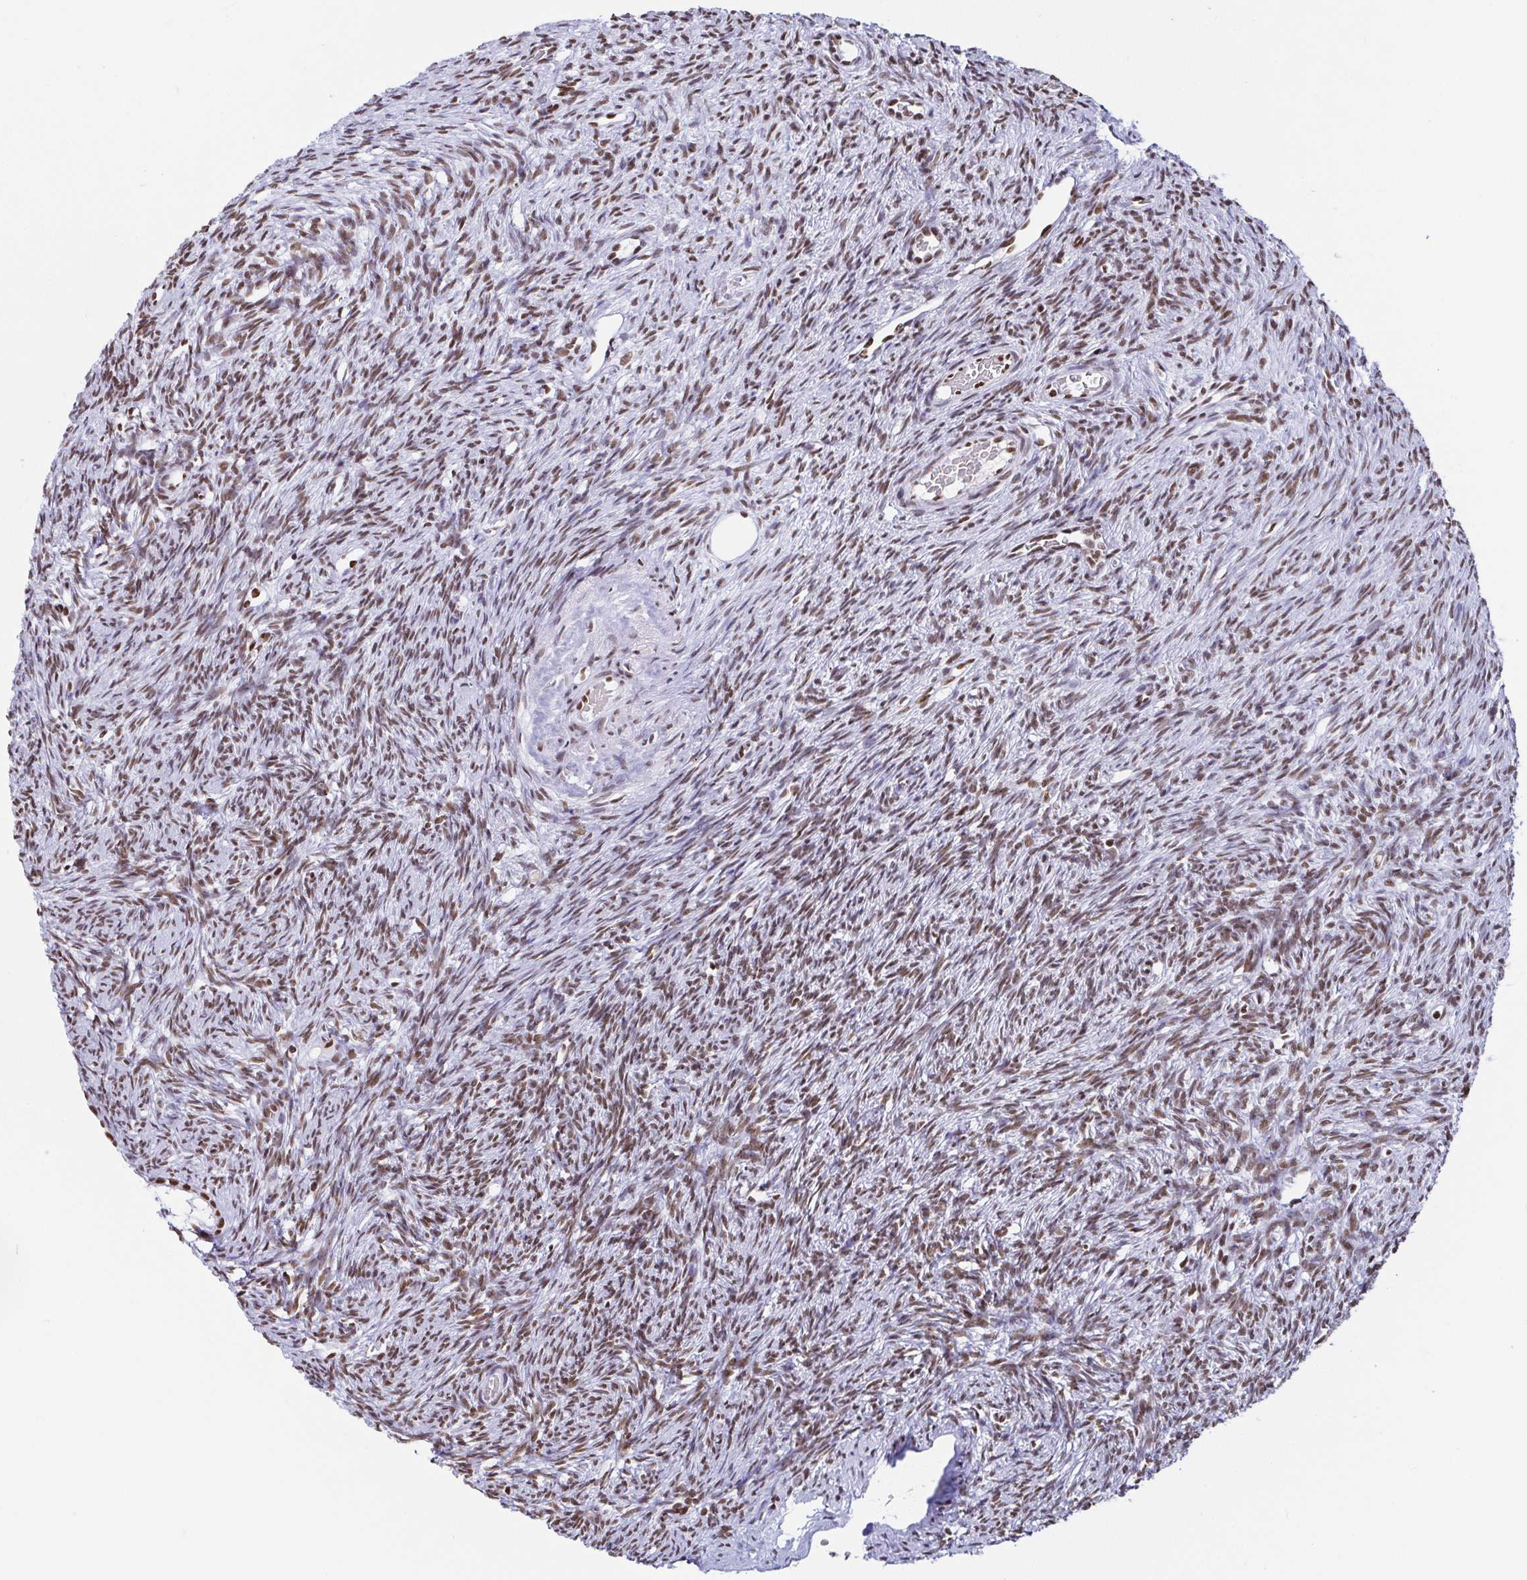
{"staining": {"intensity": "strong", "quantity": ">75%", "location": "nuclear"}, "tissue": "ovary", "cell_type": "Follicle cells", "image_type": "normal", "snomed": [{"axis": "morphology", "description": "Normal tissue, NOS"}, {"axis": "topography", "description": "Ovary"}], "caption": "A histopathology image showing strong nuclear positivity in approximately >75% of follicle cells in unremarkable ovary, as visualized by brown immunohistochemical staining.", "gene": "EWSR1", "patient": {"sex": "female", "age": 33}}